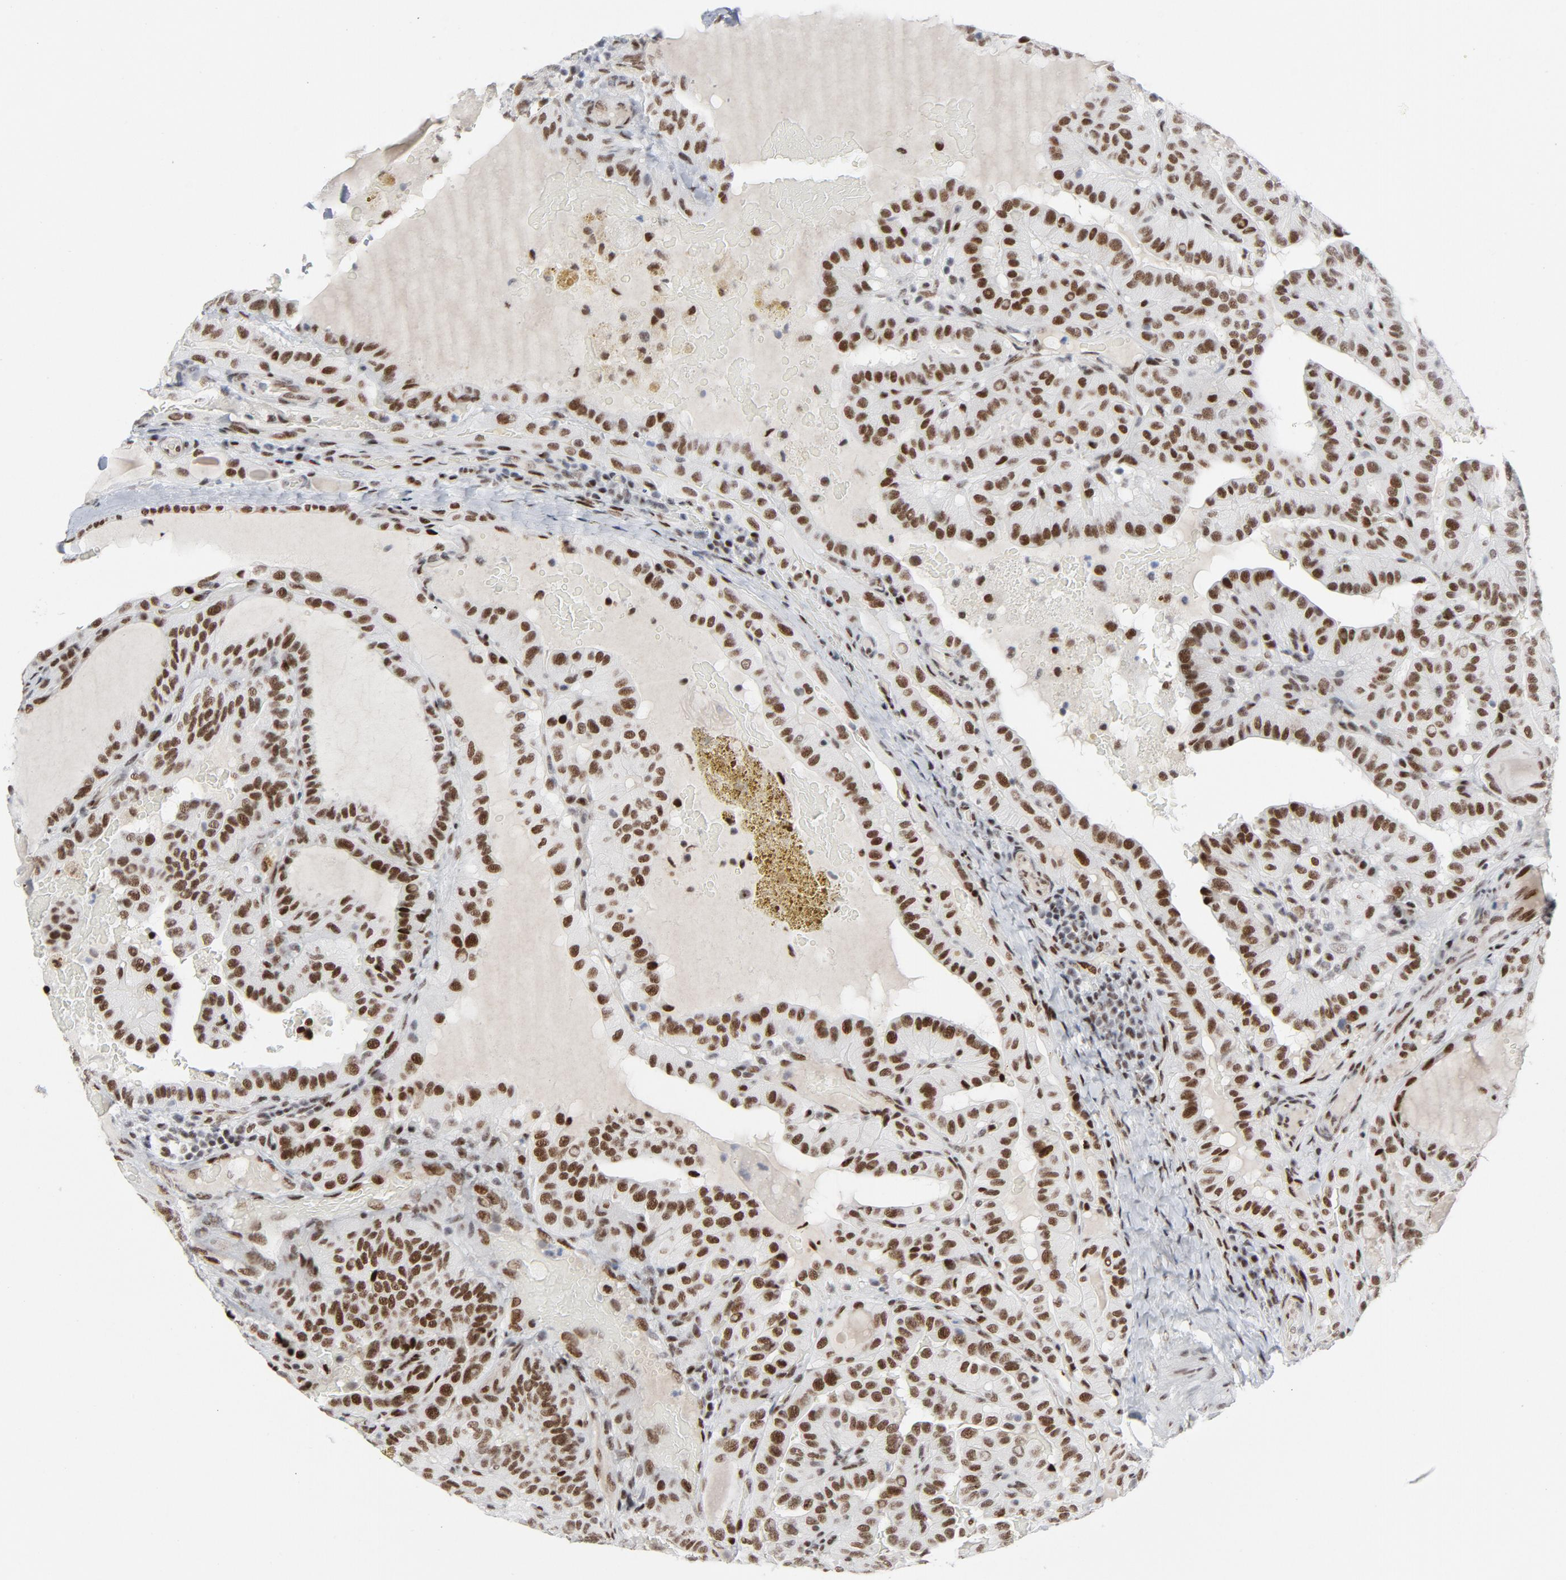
{"staining": {"intensity": "moderate", "quantity": ">75%", "location": "nuclear"}, "tissue": "thyroid cancer", "cell_type": "Tumor cells", "image_type": "cancer", "snomed": [{"axis": "morphology", "description": "Papillary adenocarcinoma, NOS"}, {"axis": "topography", "description": "Thyroid gland"}], "caption": "Protein staining reveals moderate nuclear expression in about >75% of tumor cells in thyroid papillary adenocarcinoma.", "gene": "HSF1", "patient": {"sex": "male", "age": 77}}